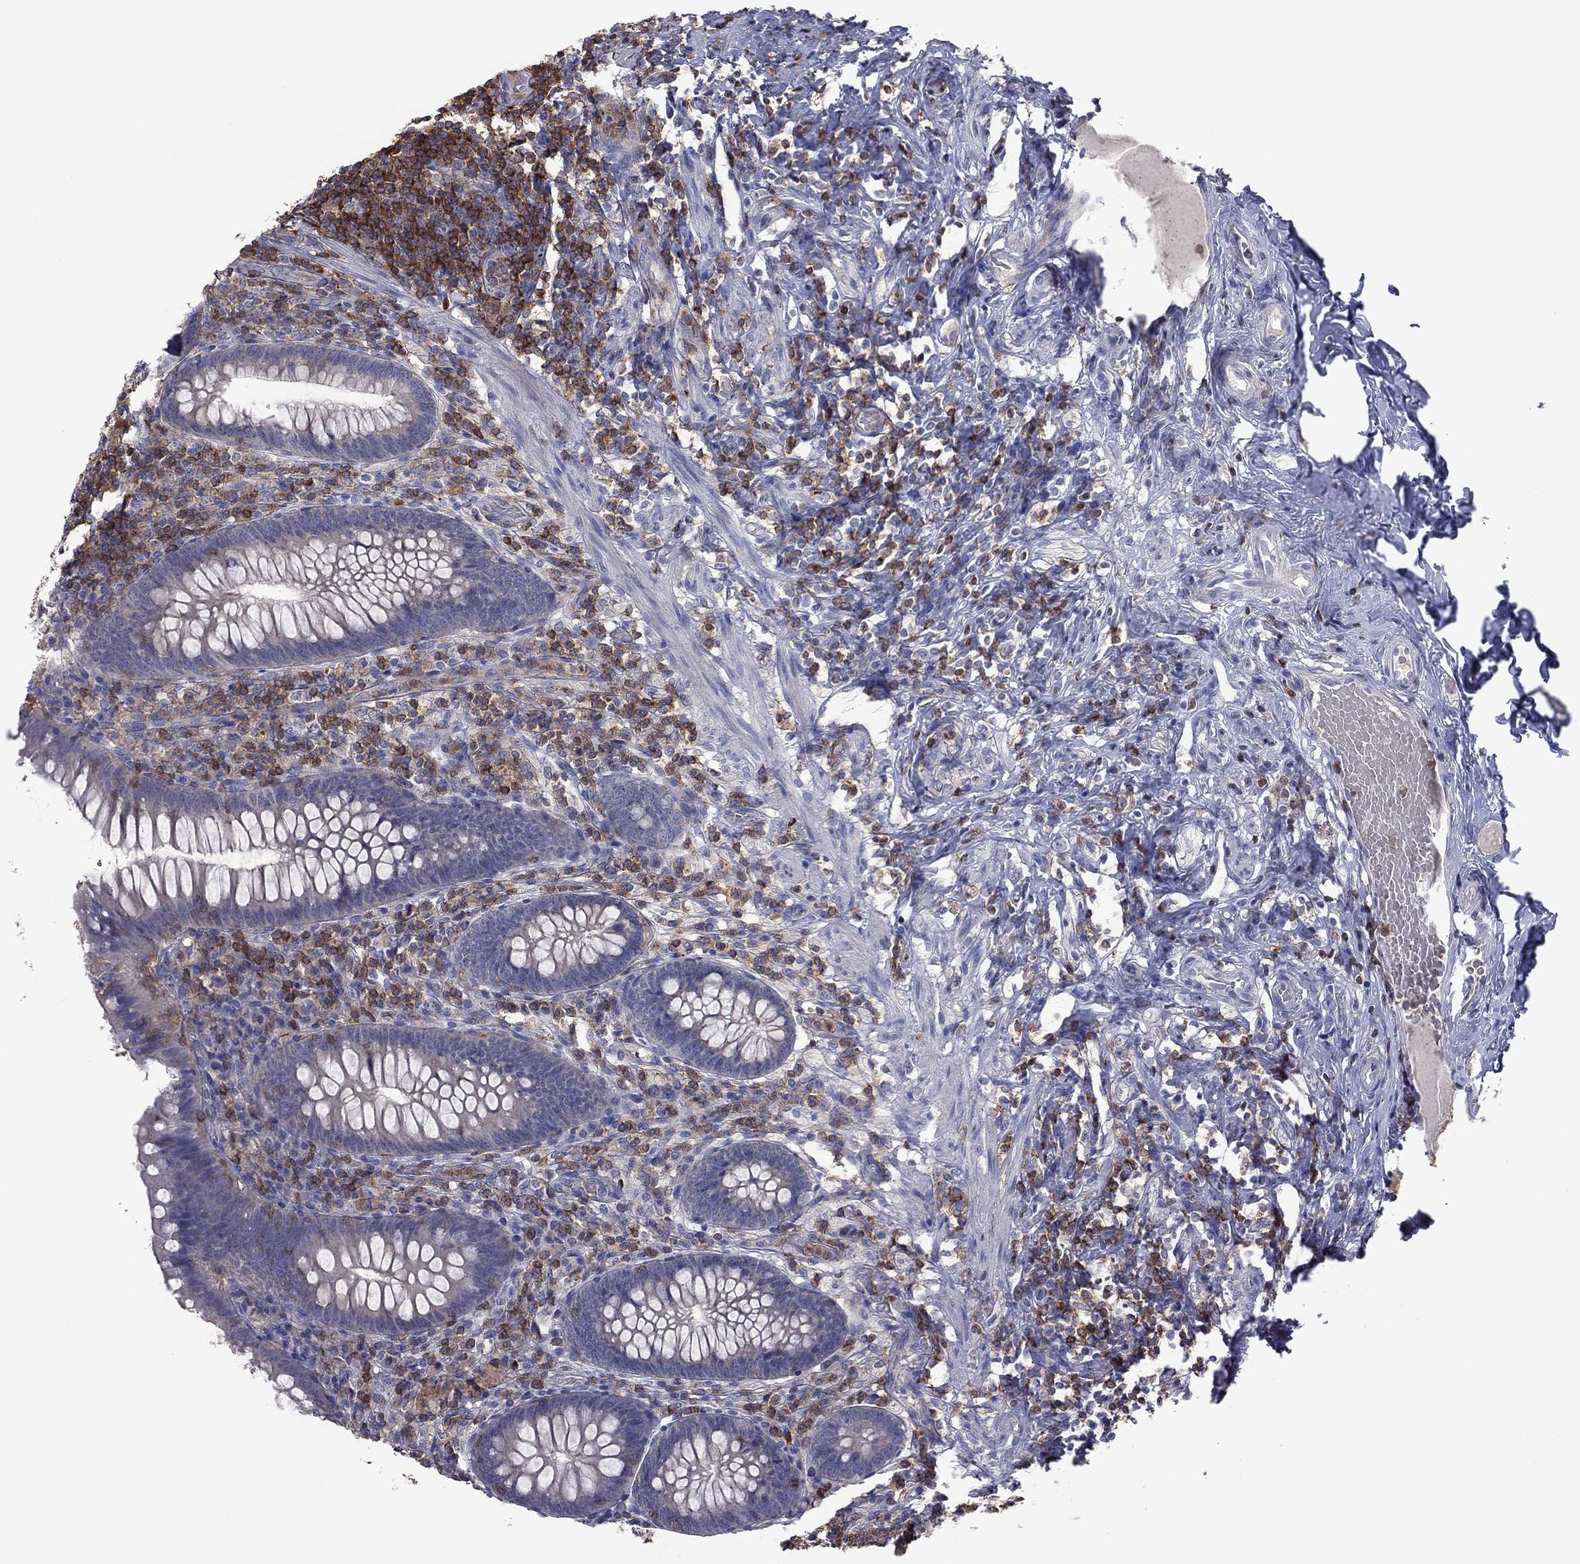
{"staining": {"intensity": "negative", "quantity": "none", "location": "none"}, "tissue": "appendix", "cell_type": "Glandular cells", "image_type": "normal", "snomed": [{"axis": "morphology", "description": "Normal tissue, NOS"}, {"axis": "topography", "description": "Appendix"}], "caption": "Micrograph shows no significant protein expression in glandular cells of normal appendix. Nuclei are stained in blue.", "gene": "ENSG00000288520", "patient": {"sex": "male", "age": 47}}